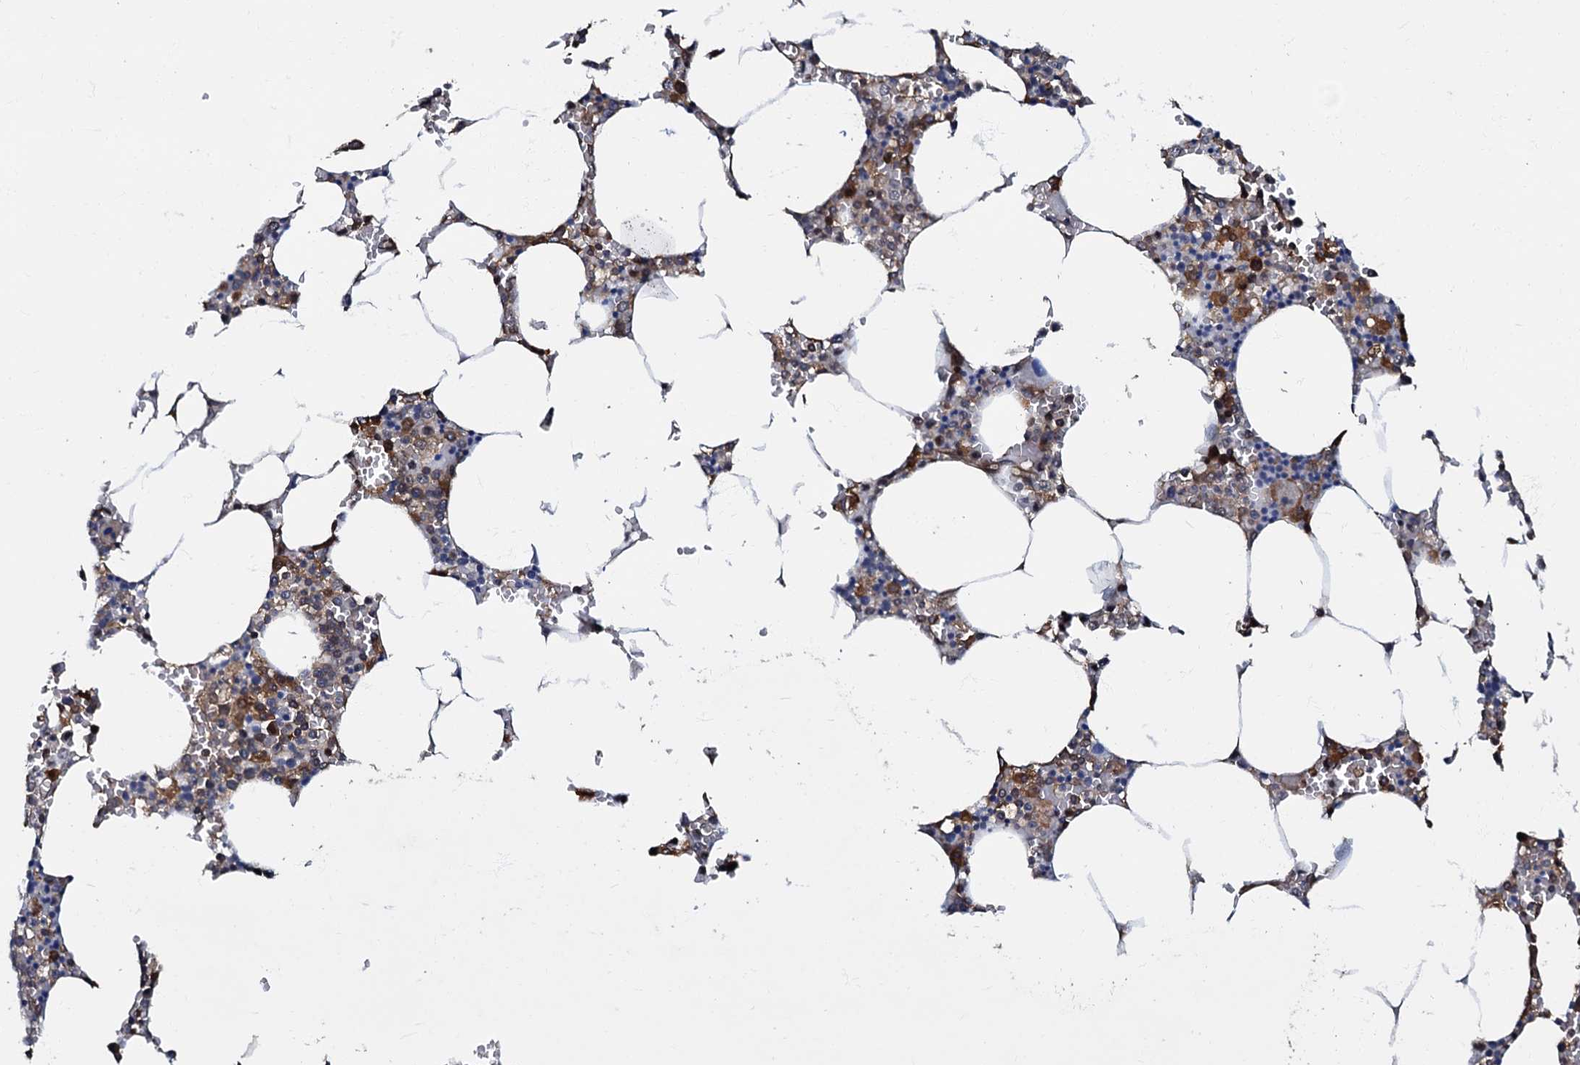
{"staining": {"intensity": "strong", "quantity": "<25%", "location": "cytoplasmic/membranous"}, "tissue": "bone marrow", "cell_type": "Hematopoietic cells", "image_type": "normal", "snomed": [{"axis": "morphology", "description": "Normal tissue, NOS"}, {"axis": "topography", "description": "Bone marrow"}], "caption": "Protein analysis of normal bone marrow shows strong cytoplasmic/membranous staining in approximately <25% of hematopoietic cells. (DAB (3,3'-diaminobenzidine) IHC, brown staining for protein, blue staining for nuclei).", "gene": "OSBP", "patient": {"sex": "male", "age": 70}}